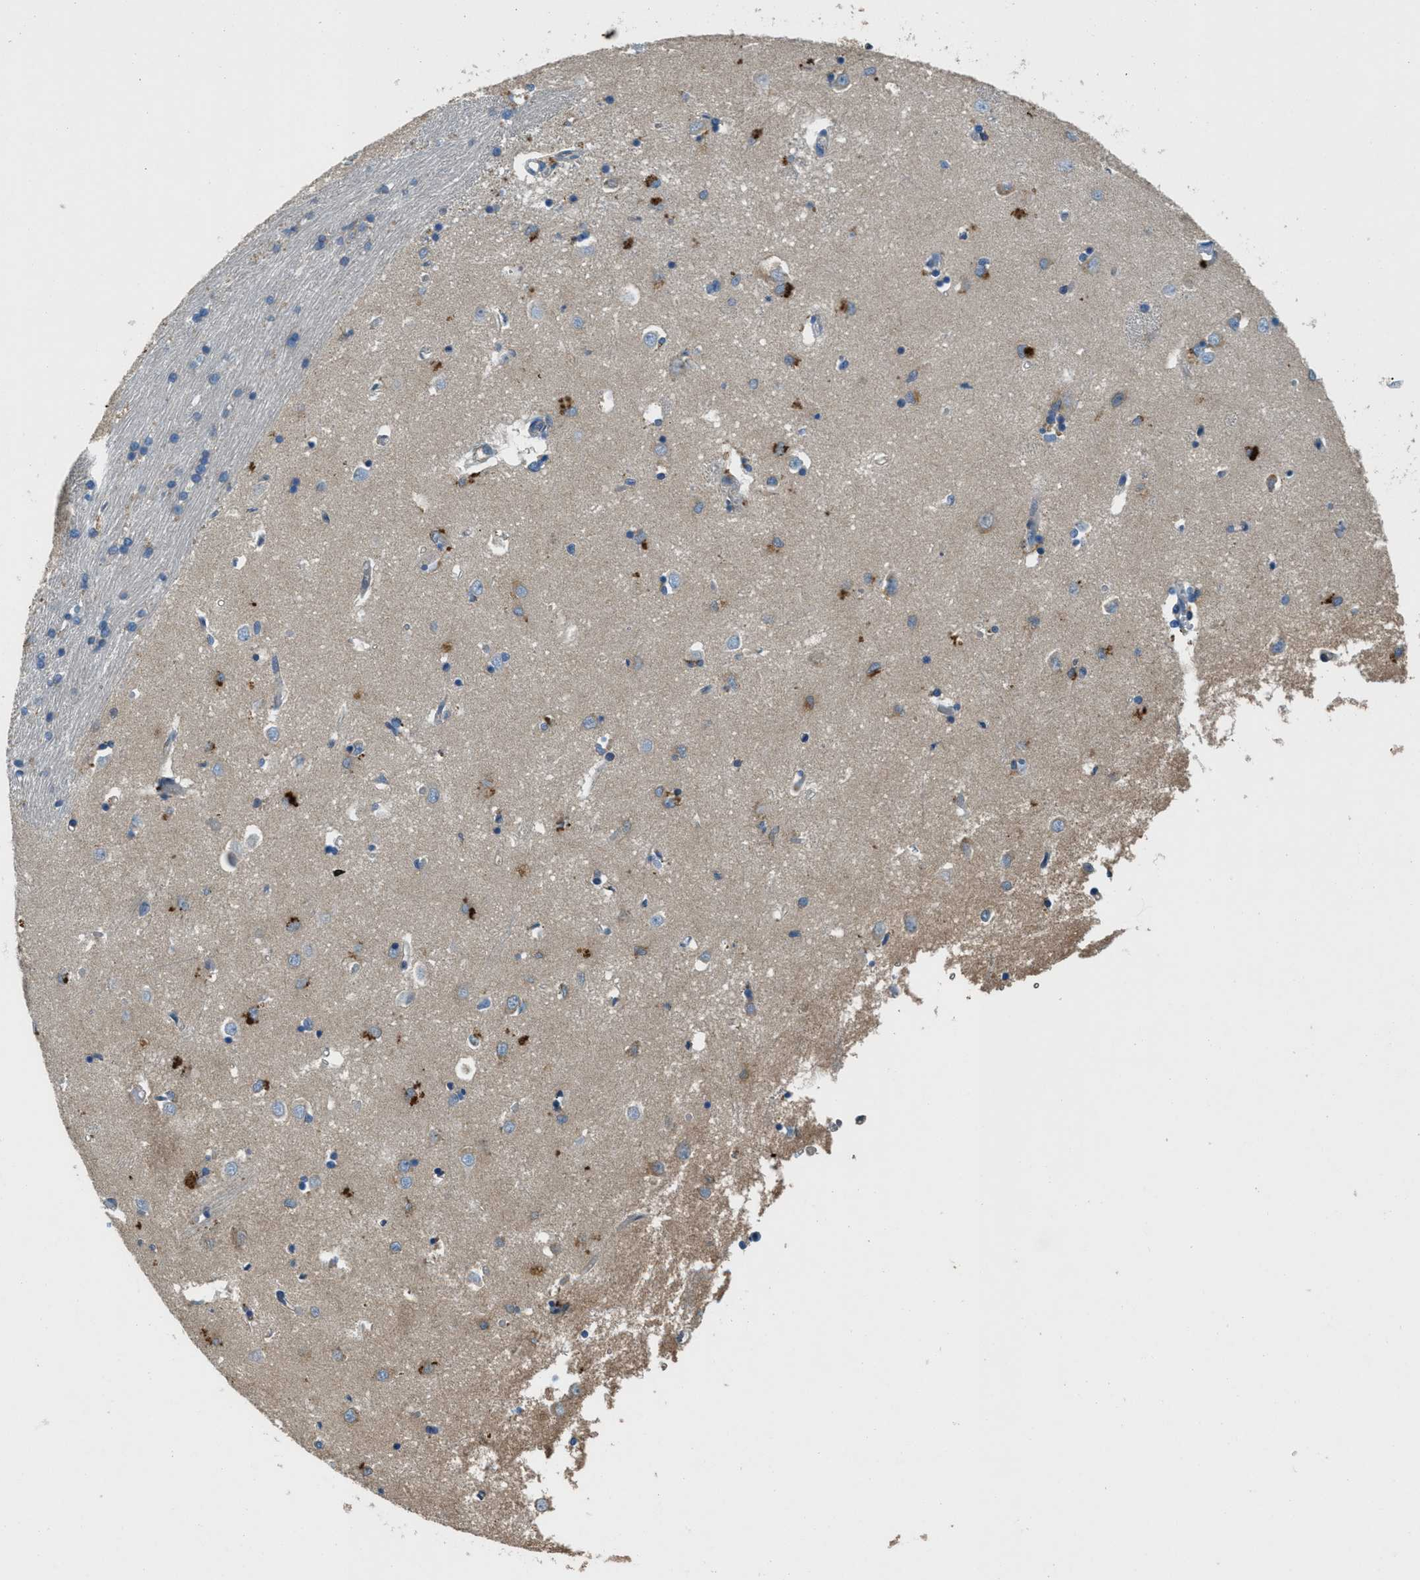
{"staining": {"intensity": "weak", "quantity": "25%-75%", "location": "cytoplasmic/membranous"}, "tissue": "caudate", "cell_type": "Glial cells", "image_type": "normal", "snomed": [{"axis": "morphology", "description": "Normal tissue, NOS"}, {"axis": "topography", "description": "Lateral ventricle wall"}], "caption": "Immunohistochemical staining of benign caudate demonstrates low levels of weak cytoplasmic/membranous positivity in approximately 25%-75% of glial cells. (IHC, brightfield microscopy, high magnification).", "gene": "GIMAP8", "patient": {"sex": "female", "age": 19}}